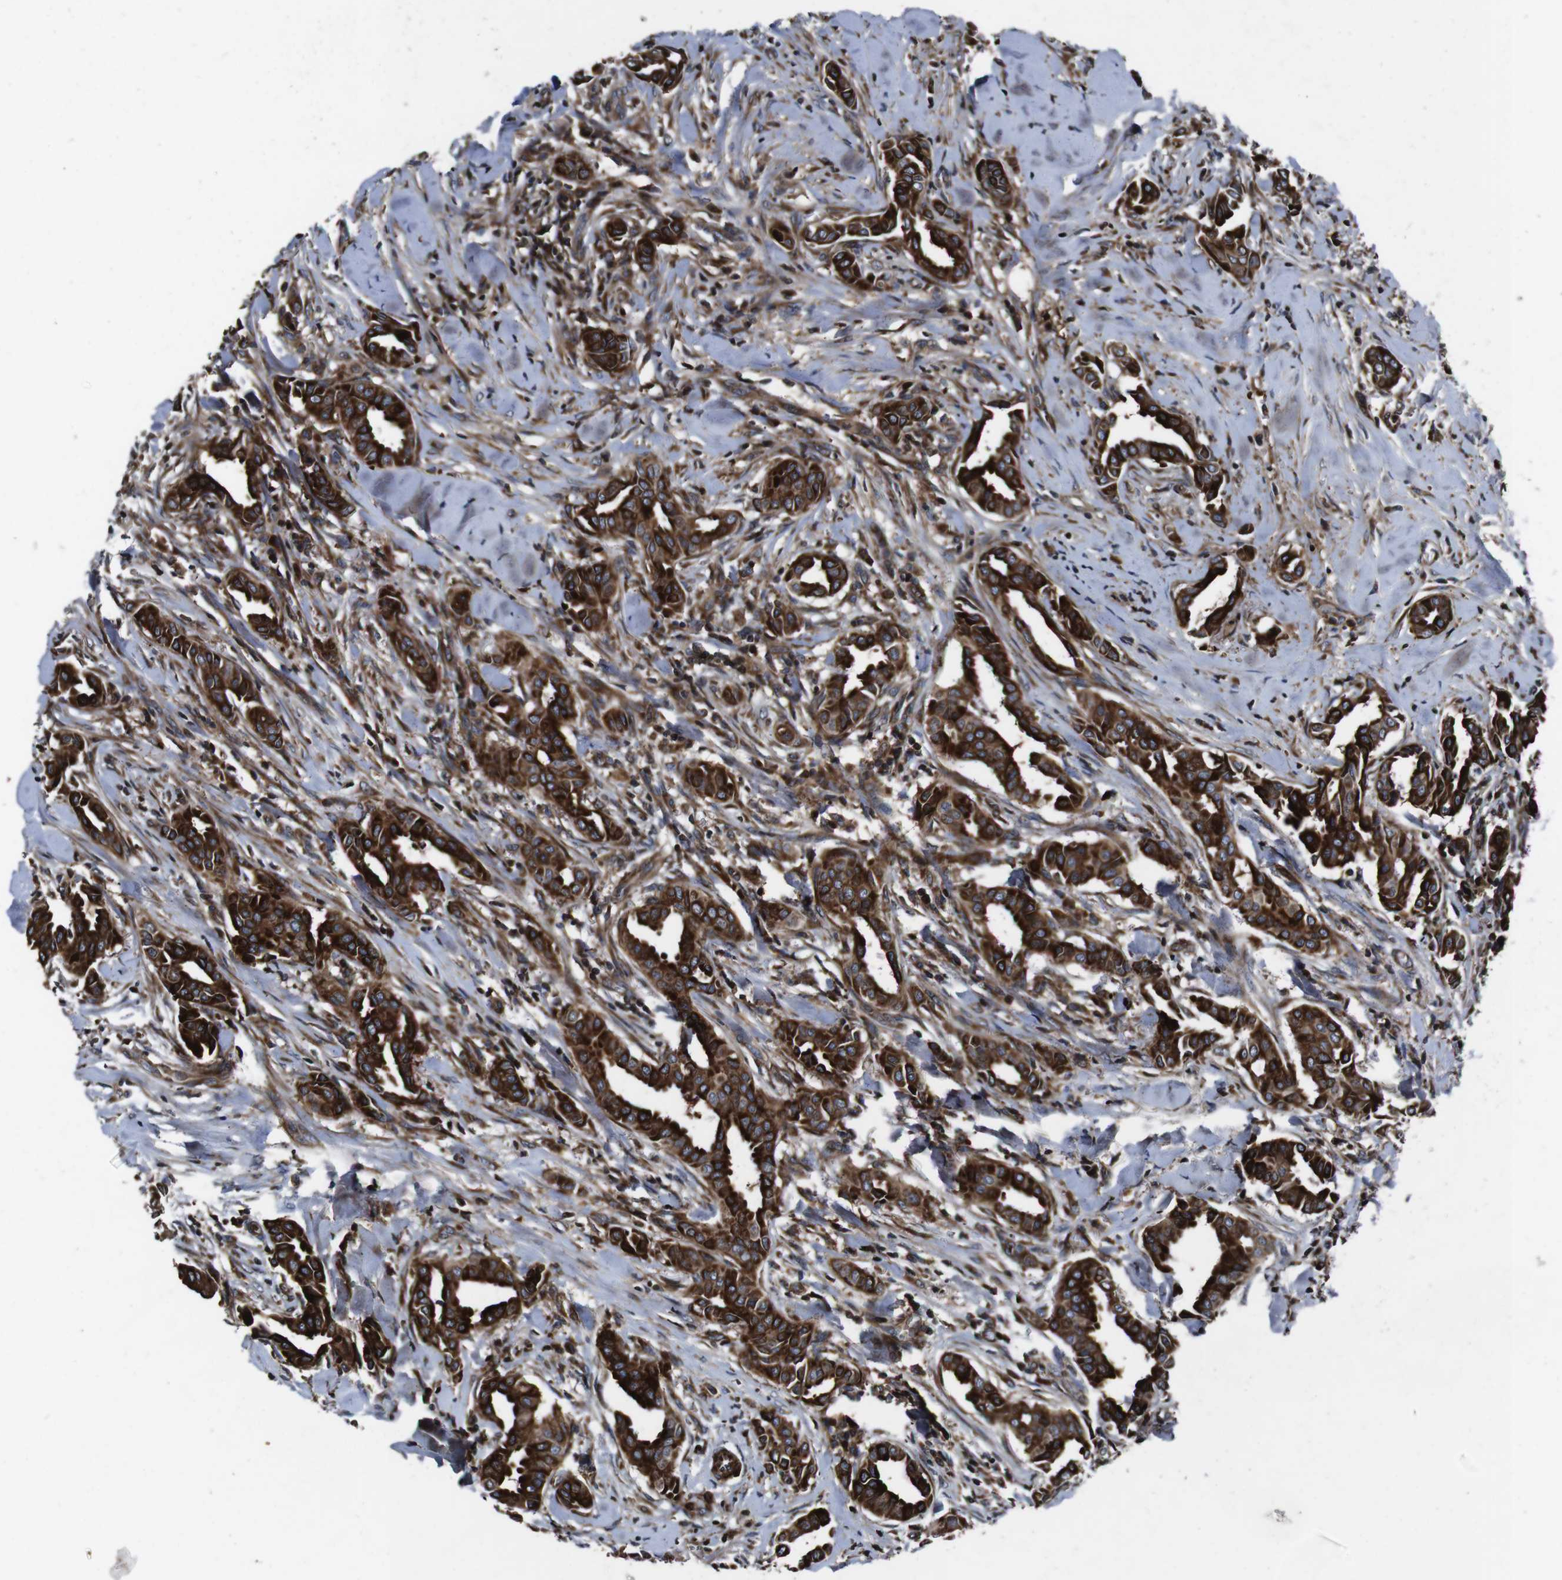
{"staining": {"intensity": "strong", "quantity": ">75%", "location": "cytoplasmic/membranous"}, "tissue": "head and neck cancer", "cell_type": "Tumor cells", "image_type": "cancer", "snomed": [{"axis": "morphology", "description": "Adenocarcinoma, NOS"}, {"axis": "topography", "description": "Salivary gland"}, {"axis": "topography", "description": "Head-Neck"}], "caption": "There is high levels of strong cytoplasmic/membranous positivity in tumor cells of head and neck adenocarcinoma, as demonstrated by immunohistochemical staining (brown color).", "gene": "SMYD3", "patient": {"sex": "female", "age": 59}}